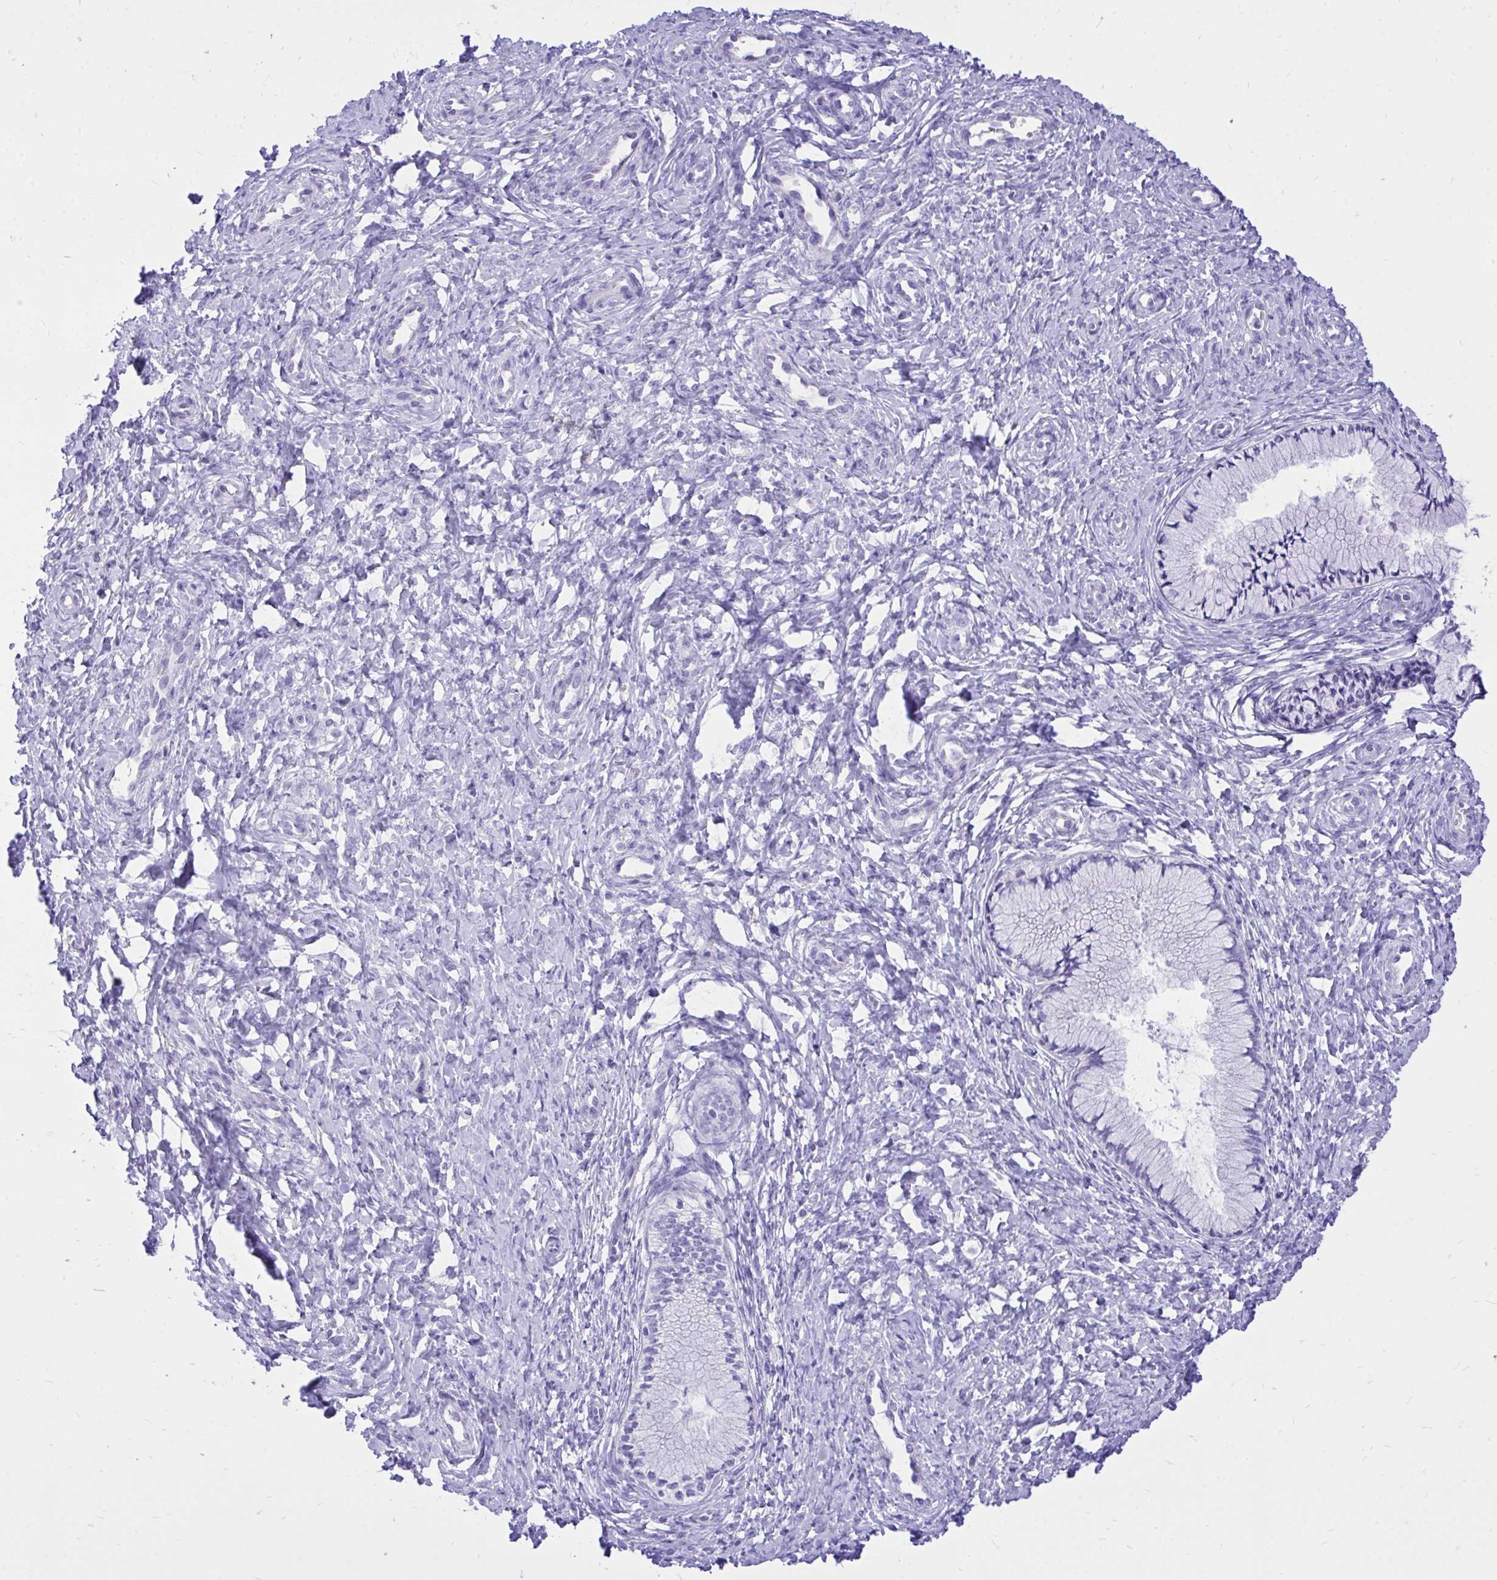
{"staining": {"intensity": "negative", "quantity": "none", "location": "none"}, "tissue": "cervix", "cell_type": "Glandular cells", "image_type": "normal", "snomed": [{"axis": "morphology", "description": "Normal tissue, NOS"}, {"axis": "topography", "description": "Cervix"}], "caption": "High magnification brightfield microscopy of benign cervix stained with DAB (3,3'-diaminobenzidine) (brown) and counterstained with hematoxylin (blue): glandular cells show no significant expression.", "gene": "MON1A", "patient": {"sex": "female", "age": 37}}